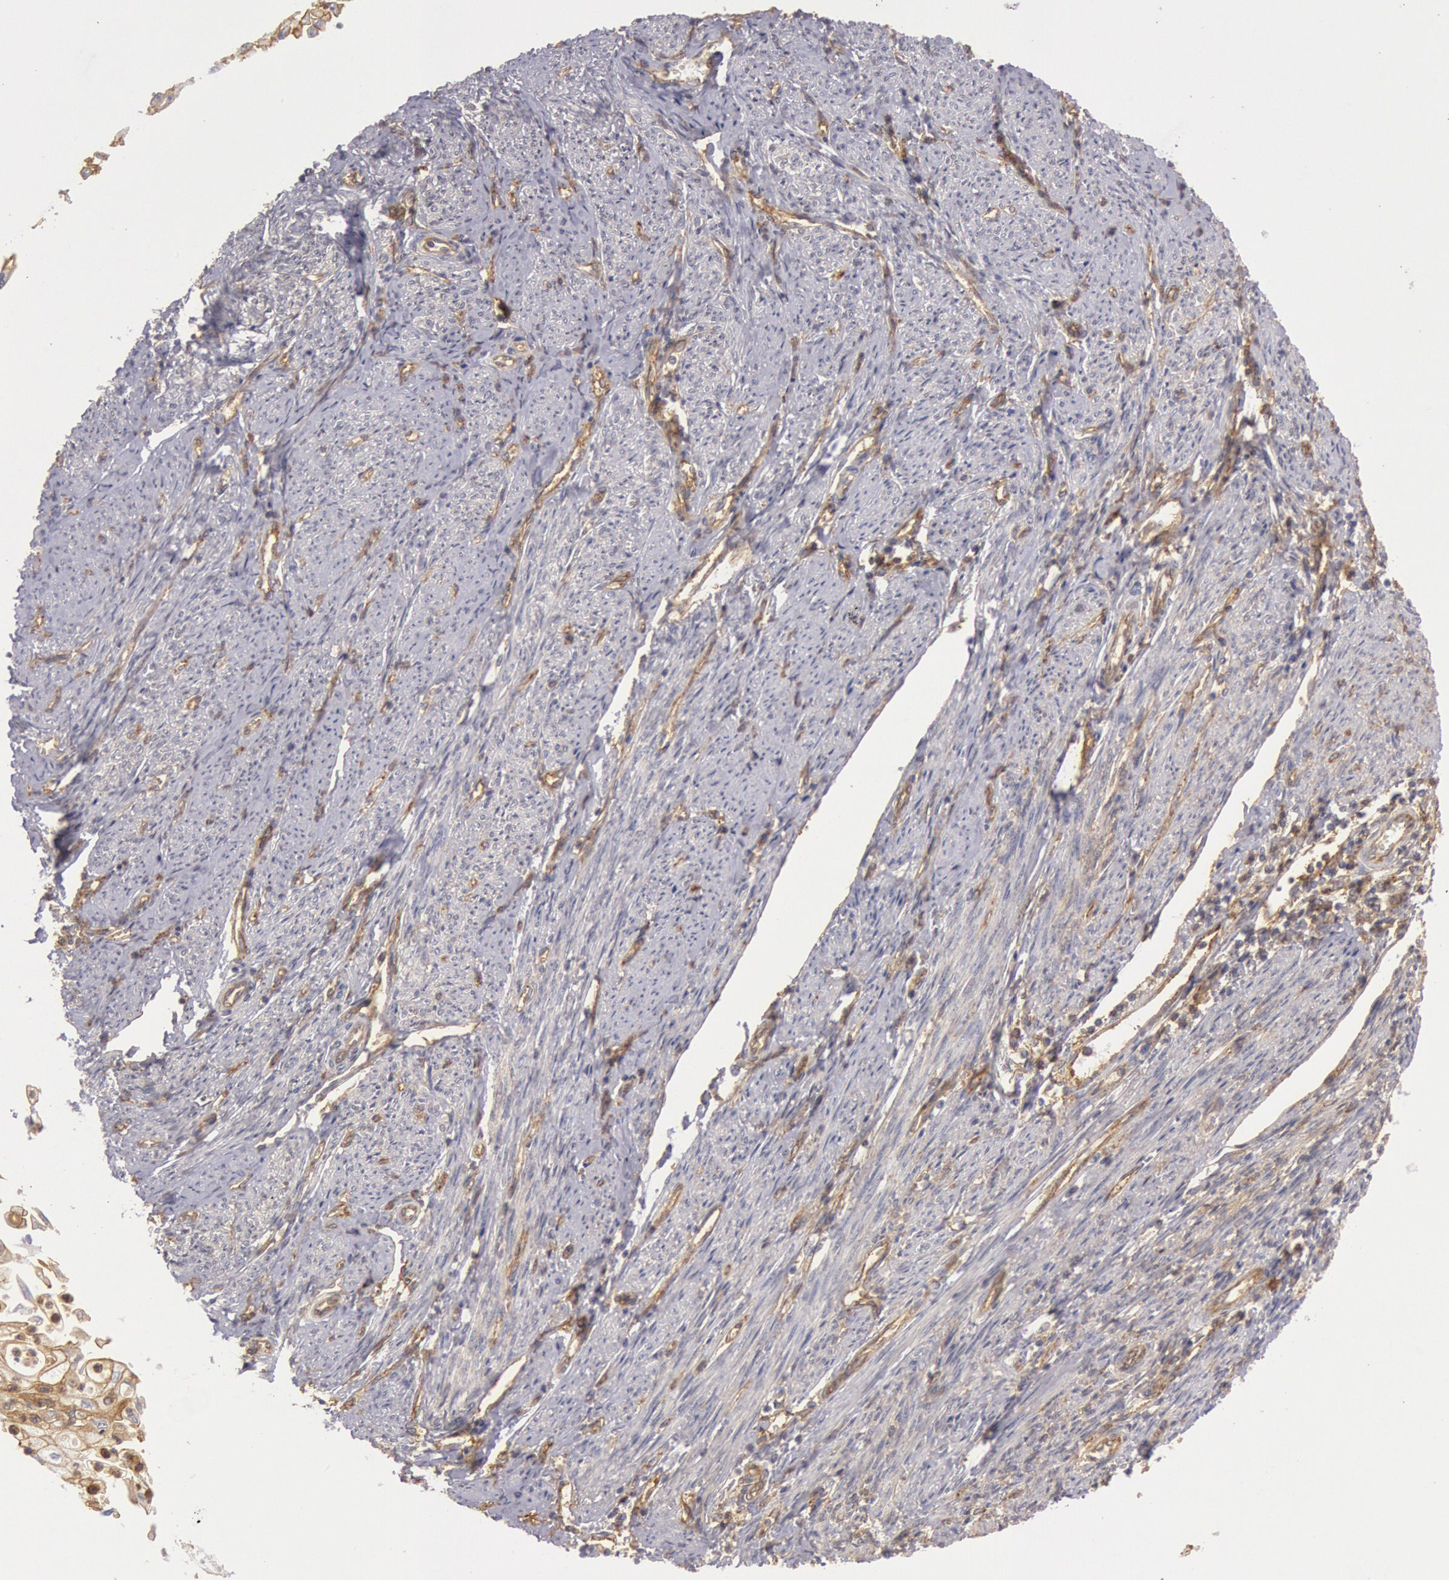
{"staining": {"intensity": "moderate", "quantity": ">75%", "location": "cytoplasmic/membranous"}, "tissue": "endometrial cancer", "cell_type": "Tumor cells", "image_type": "cancer", "snomed": [{"axis": "morphology", "description": "Adenocarcinoma, NOS"}, {"axis": "topography", "description": "Endometrium"}], "caption": "Endometrial adenocarcinoma was stained to show a protein in brown. There is medium levels of moderate cytoplasmic/membranous expression in about >75% of tumor cells. The protein of interest is shown in brown color, while the nuclei are stained blue.", "gene": "SNAP23", "patient": {"sex": "female", "age": 75}}